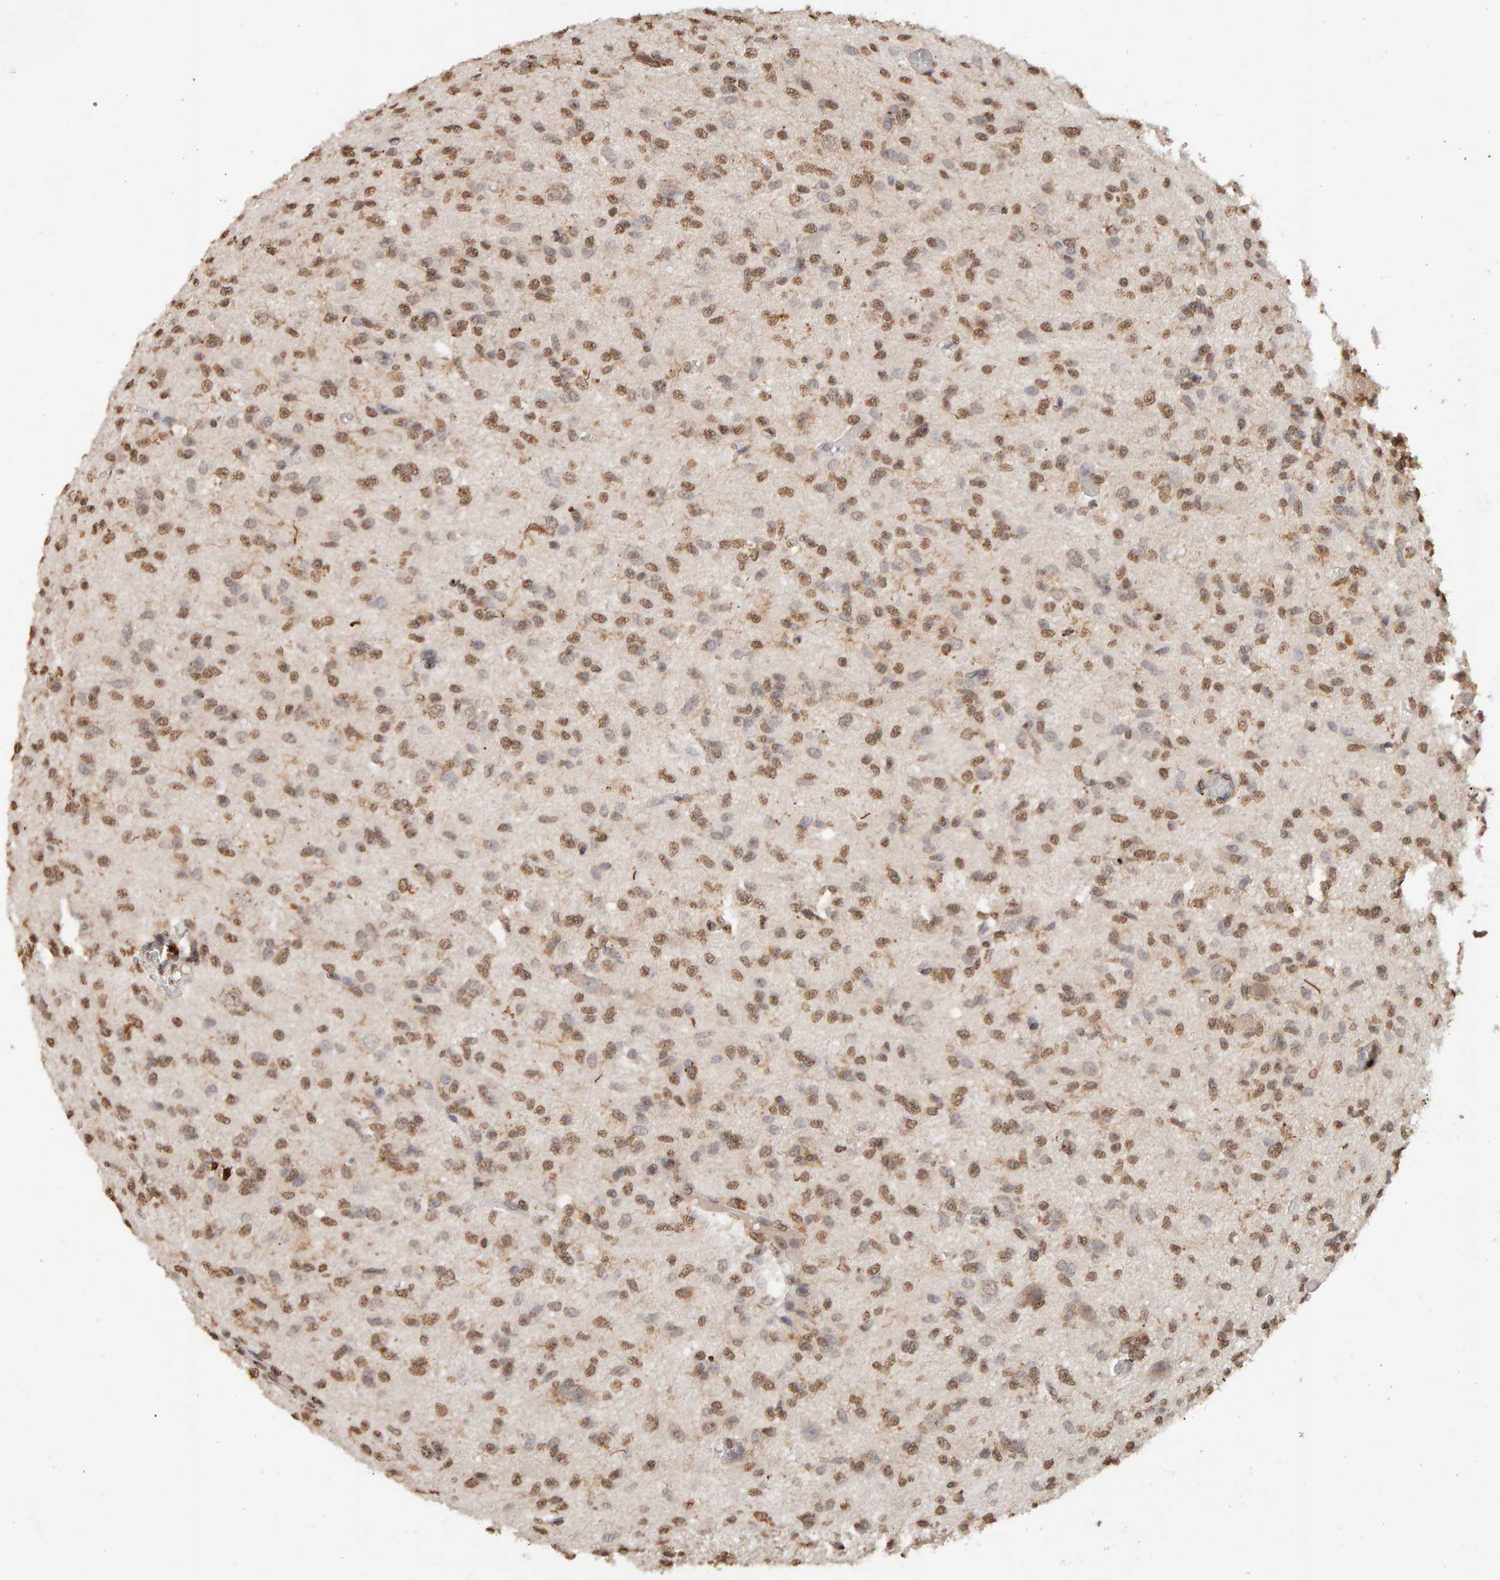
{"staining": {"intensity": "moderate", "quantity": ">75%", "location": "nuclear"}, "tissue": "glioma", "cell_type": "Tumor cells", "image_type": "cancer", "snomed": [{"axis": "morphology", "description": "Glioma, malignant, High grade"}, {"axis": "topography", "description": "Brain"}], "caption": "Immunohistochemistry (IHC) staining of glioma, which shows medium levels of moderate nuclear positivity in approximately >75% of tumor cells indicating moderate nuclear protein expression. The staining was performed using DAB (3,3'-diaminobenzidine) (brown) for protein detection and nuclei were counterstained in hematoxylin (blue).", "gene": "DNAJB5", "patient": {"sex": "female", "age": 59}}